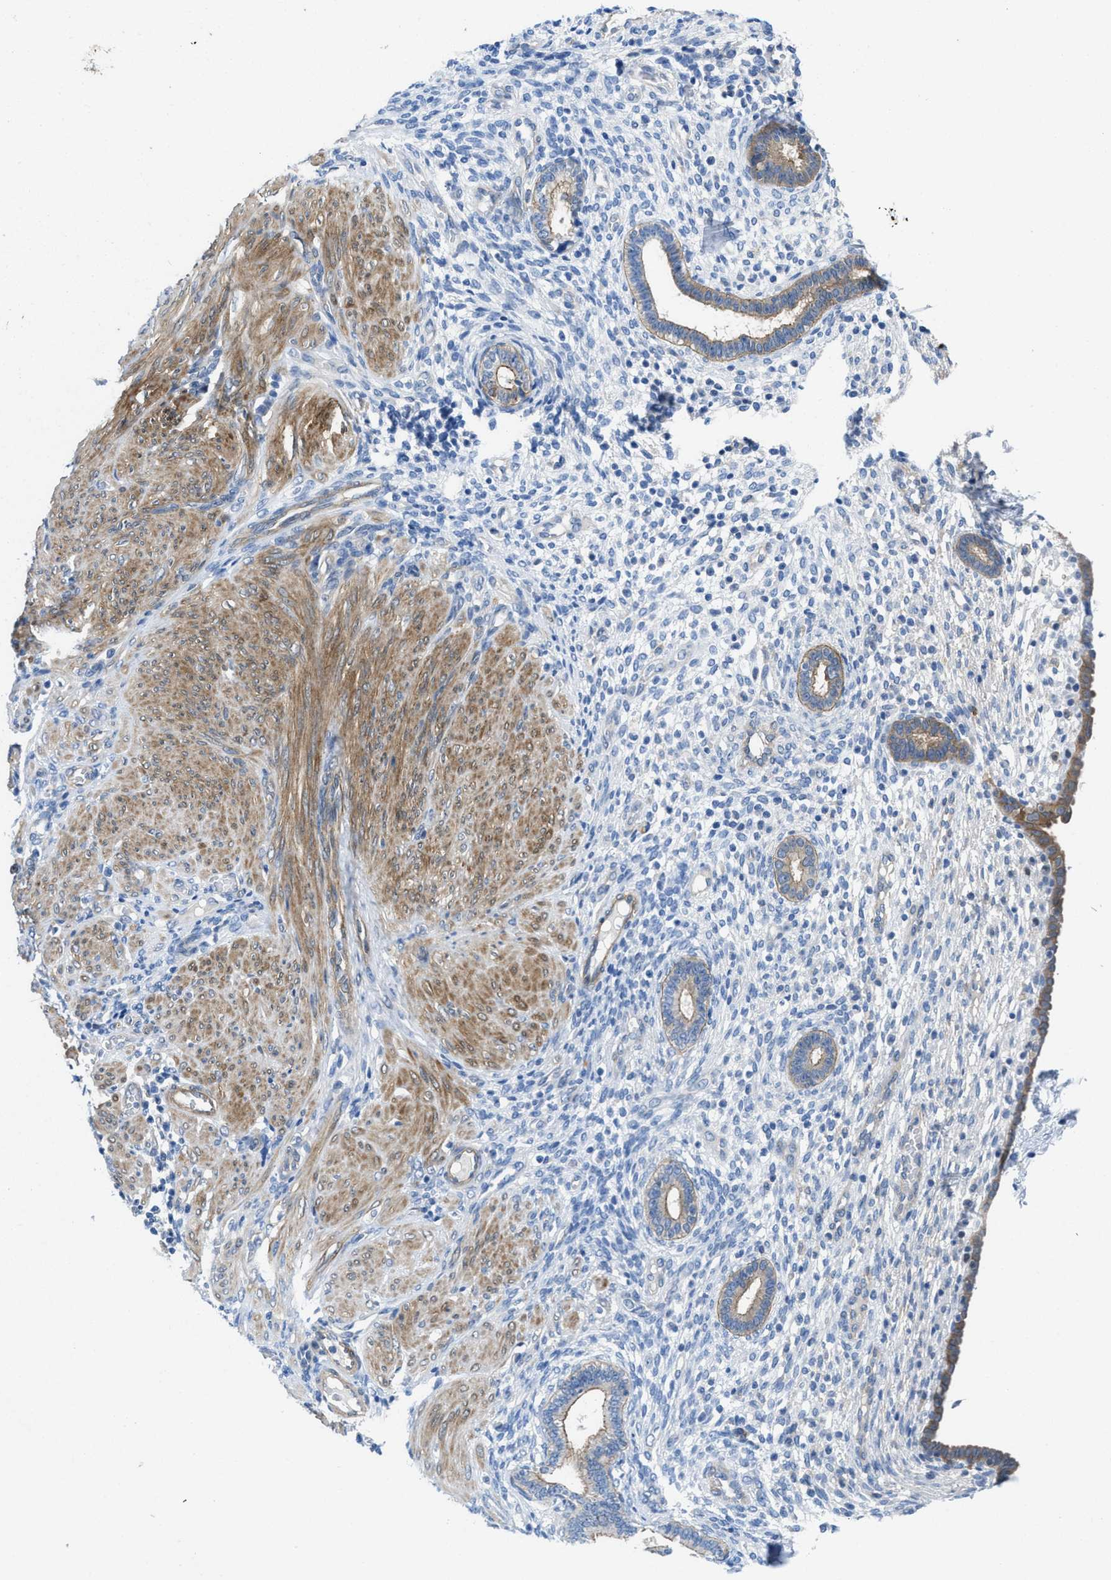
{"staining": {"intensity": "moderate", "quantity": "<25%", "location": "cytoplasmic/membranous"}, "tissue": "endometrium", "cell_type": "Cells in endometrial stroma", "image_type": "normal", "snomed": [{"axis": "morphology", "description": "Normal tissue, NOS"}, {"axis": "topography", "description": "Endometrium"}], "caption": "High-power microscopy captured an IHC histopathology image of normal endometrium, revealing moderate cytoplasmic/membranous staining in about <25% of cells in endometrial stroma.", "gene": "PDLIM5", "patient": {"sex": "female", "age": 72}}